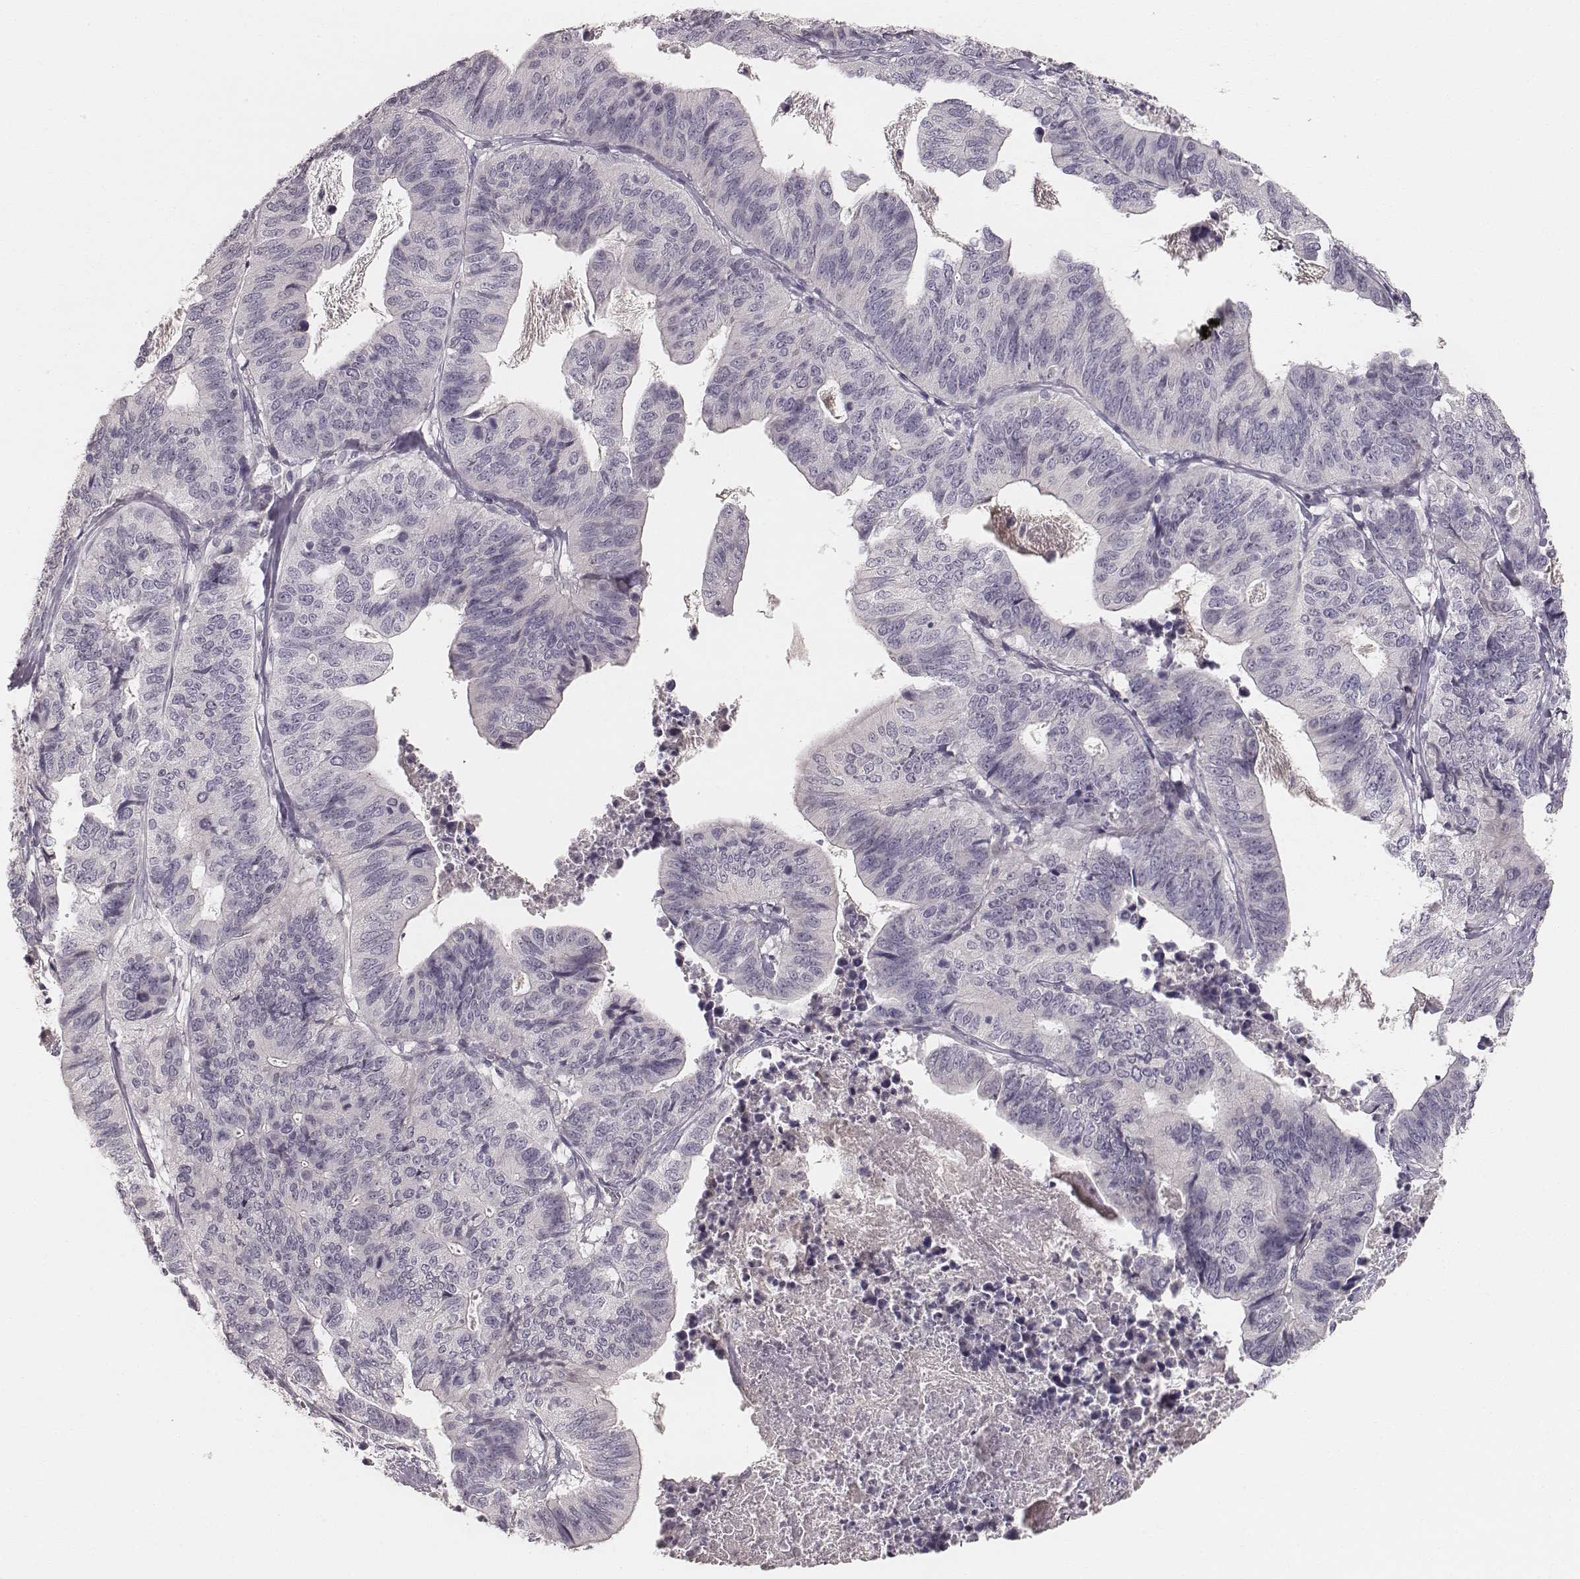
{"staining": {"intensity": "negative", "quantity": "none", "location": "none"}, "tissue": "stomach cancer", "cell_type": "Tumor cells", "image_type": "cancer", "snomed": [{"axis": "morphology", "description": "Adenocarcinoma, NOS"}, {"axis": "topography", "description": "Stomach, upper"}], "caption": "An IHC image of stomach cancer (adenocarcinoma) is shown. There is no staining in tumor cells of stomach cancer (adenocarcinoma). (Stains: DAB IHC with hematoxylin counter stain, Microscopy: brightfield microscopy at high magnification).", "gene": "LY6K", "patient": {"sex": "female", "age": 67}}